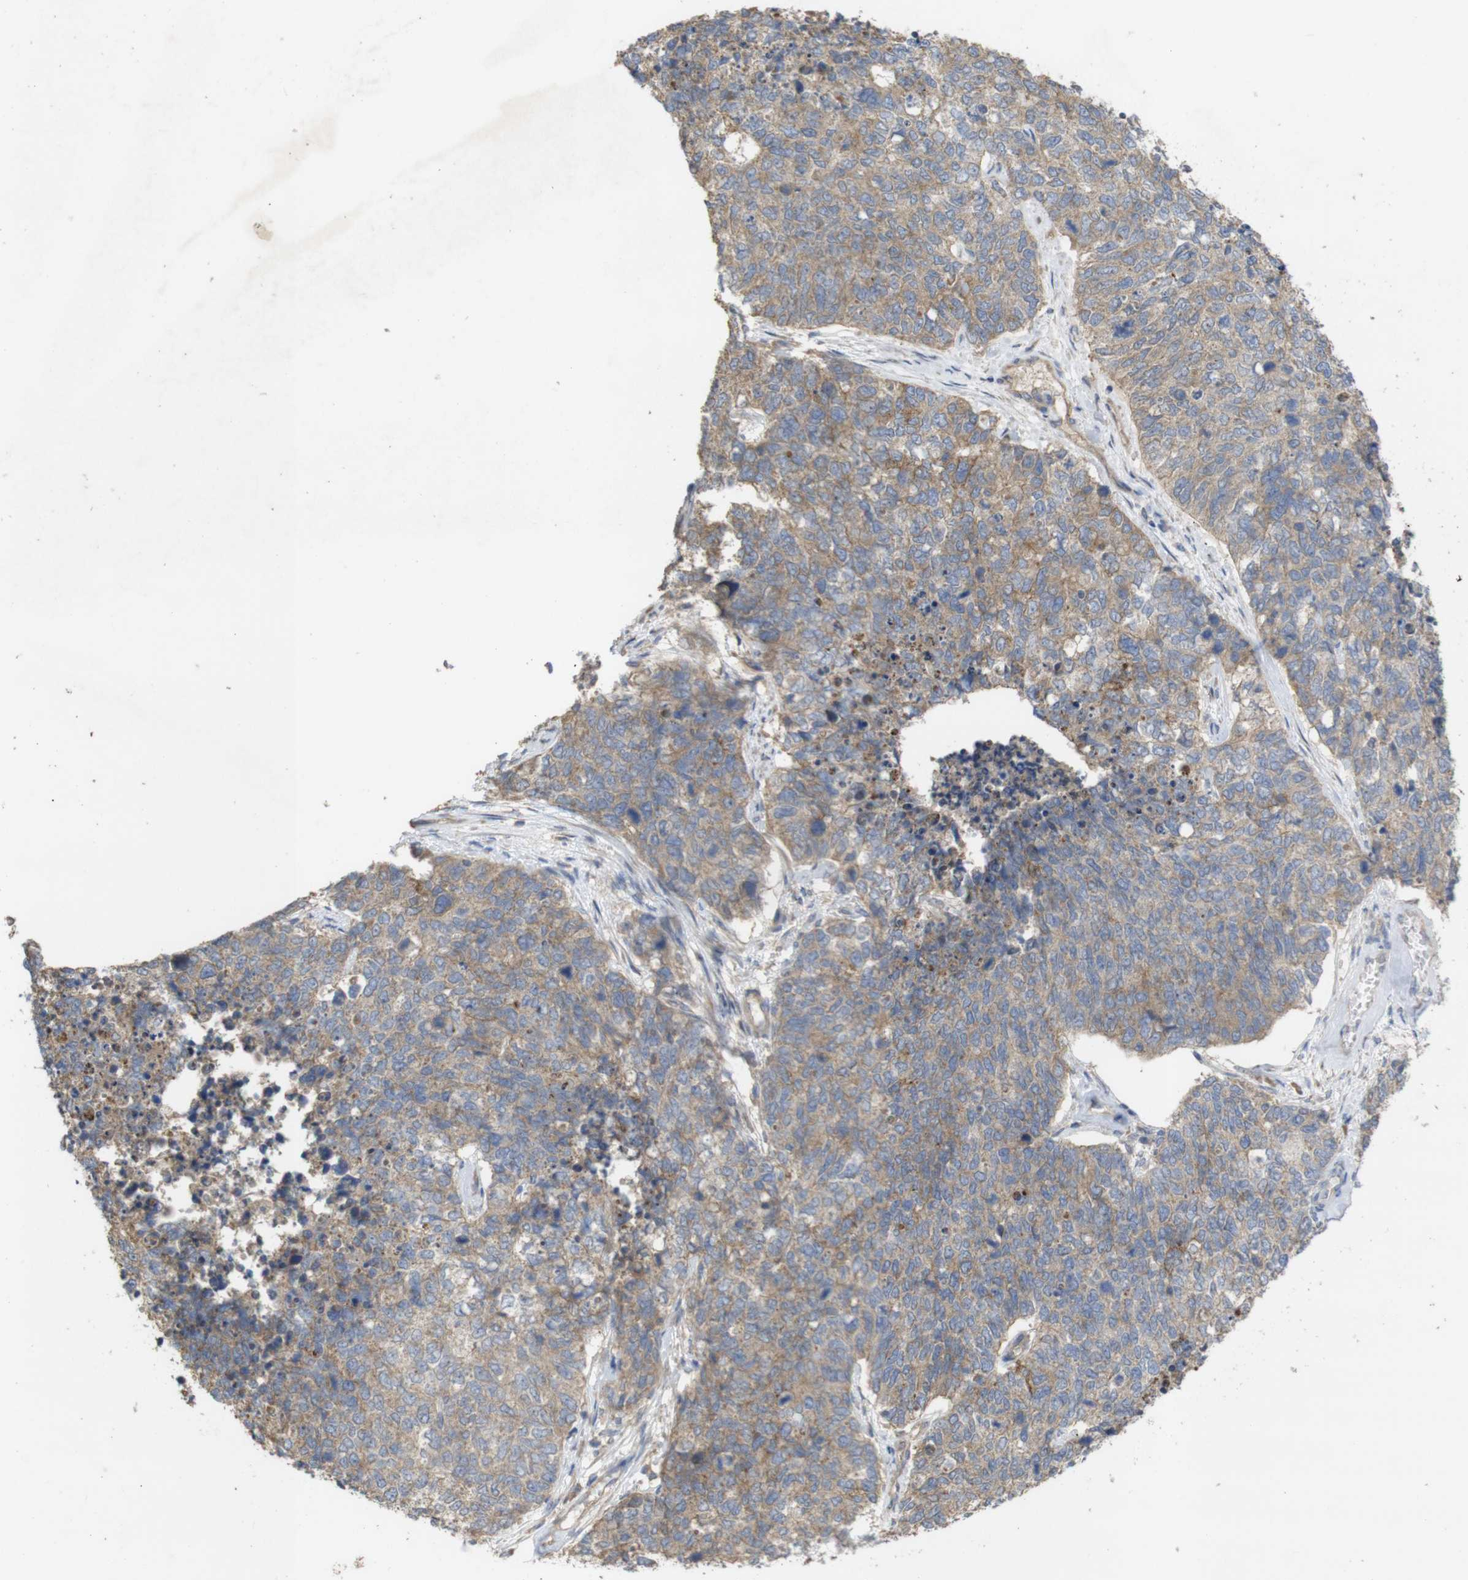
{"staining": {"intensity": "weak", "quantity": ">75%", "location": "cytoplasmic/membranous"}, "tissue": "cervical cancer", "cell_type": "Tumor cells", "image_type": "cancer", "snomed": [{"axis": "morphology", "description": "Squamous cell carcinoma, NOS"}, {"axis": "topography", "description": "Cervix"}], "caption": "Protein expression analysis of squamous cell carcinoma (cervical) exhibits weak cytoplasmic/membranous staining in approximately >75% of tumor cells. (Stains: DAB in brown, nuclei in blue, Microscopy: brightfield microscopy at high magnification).", "gene": "KCNS3", "patient": {"sex": "female", "age": 63}}